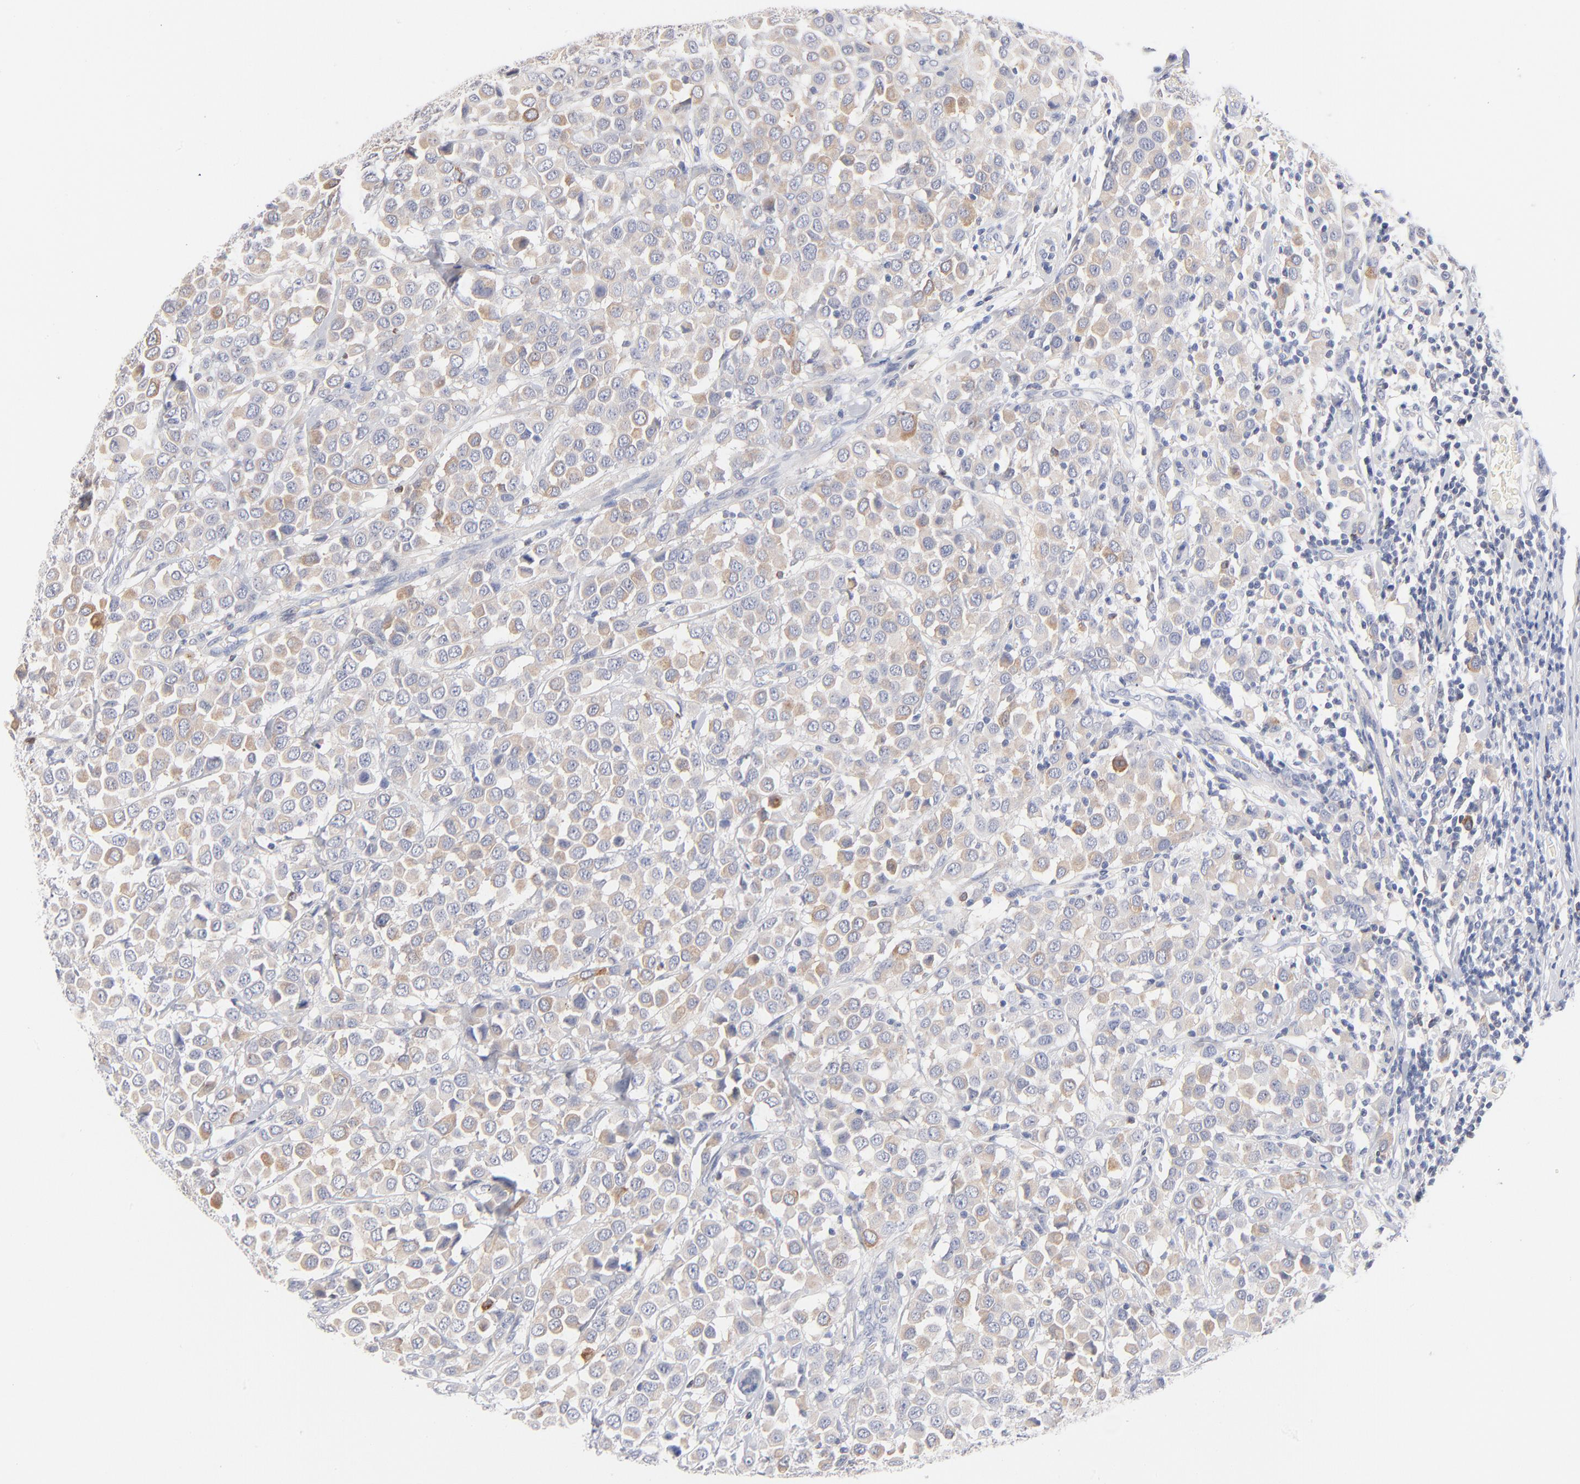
{"staining": {"intensity": "weak", "quantity": "25%-75%", "location": "cytoplasmic/membranous"}, "tissue": "breast cancer", "cell_type": "Tumor cells", "image_type": "cancer", "snomed": [{"axis": "morphology", "description": "Duct carcinoma"}, {"axis": "topography", "description": "Breast"}], "caption": "Breast cancer stained with IHC exhibits weak cytoplasmic/membranous positivity in approximately 25%-75% of tumor cells.", "gene": "MID1", "patient": {"sex": "female", "age": 61}}